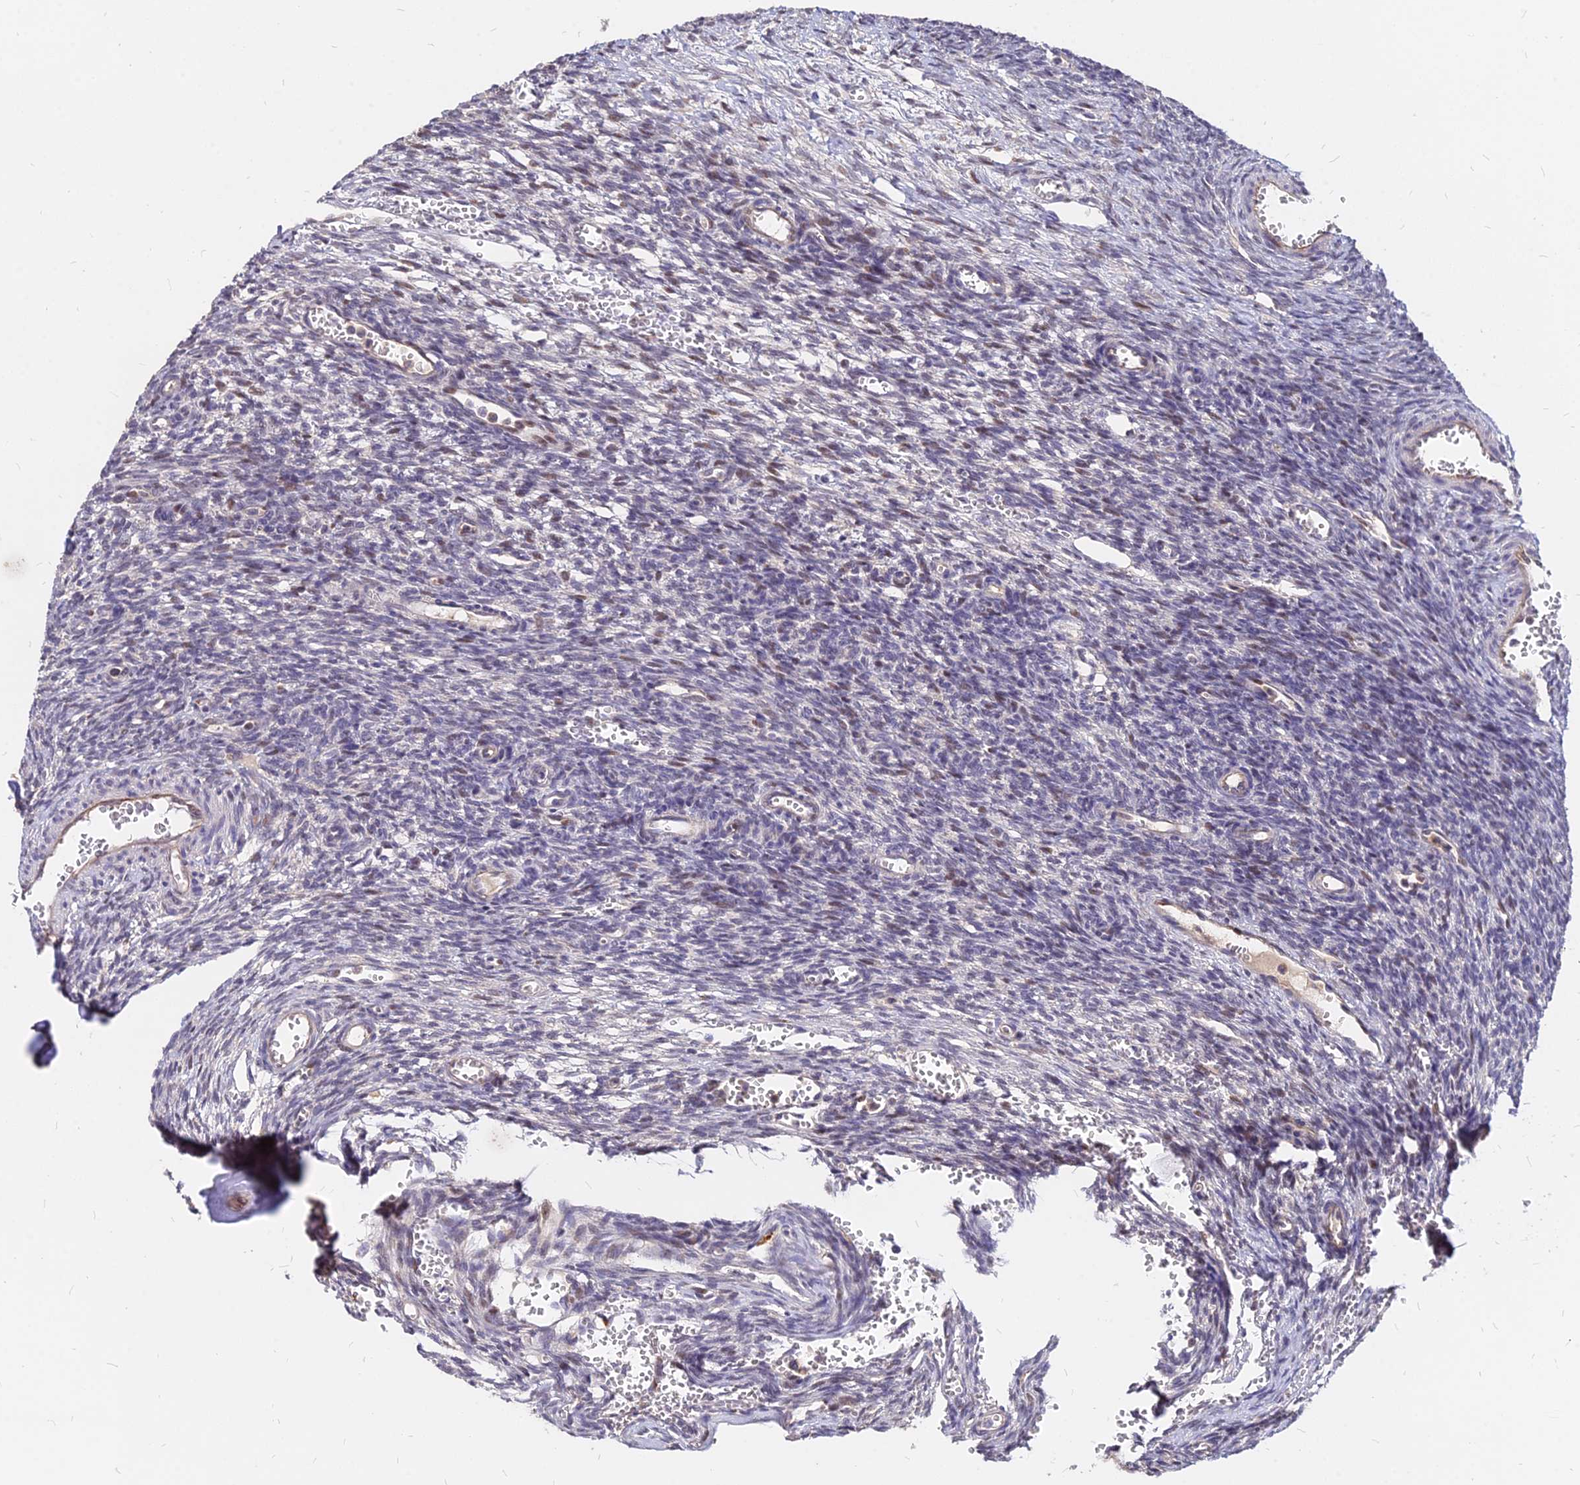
{"staining": {"intensity": "negative", "quantity": "none", "location": "none"}, "tissue": "ovary", "cell_type": "Ovarian stroma cells", "image_type": "normal", "snomed": [{"axis": "morphology", "description": "Normal tissue, NOS"}, {"axis": "topography", "description": "Ovary"}], "caption": "Histopathology image shows no protein staining in ovarian stroma cells of unremarkable ovary.", "gene": "C11orf68", "patient": {"sex": "female", "age": 39}}